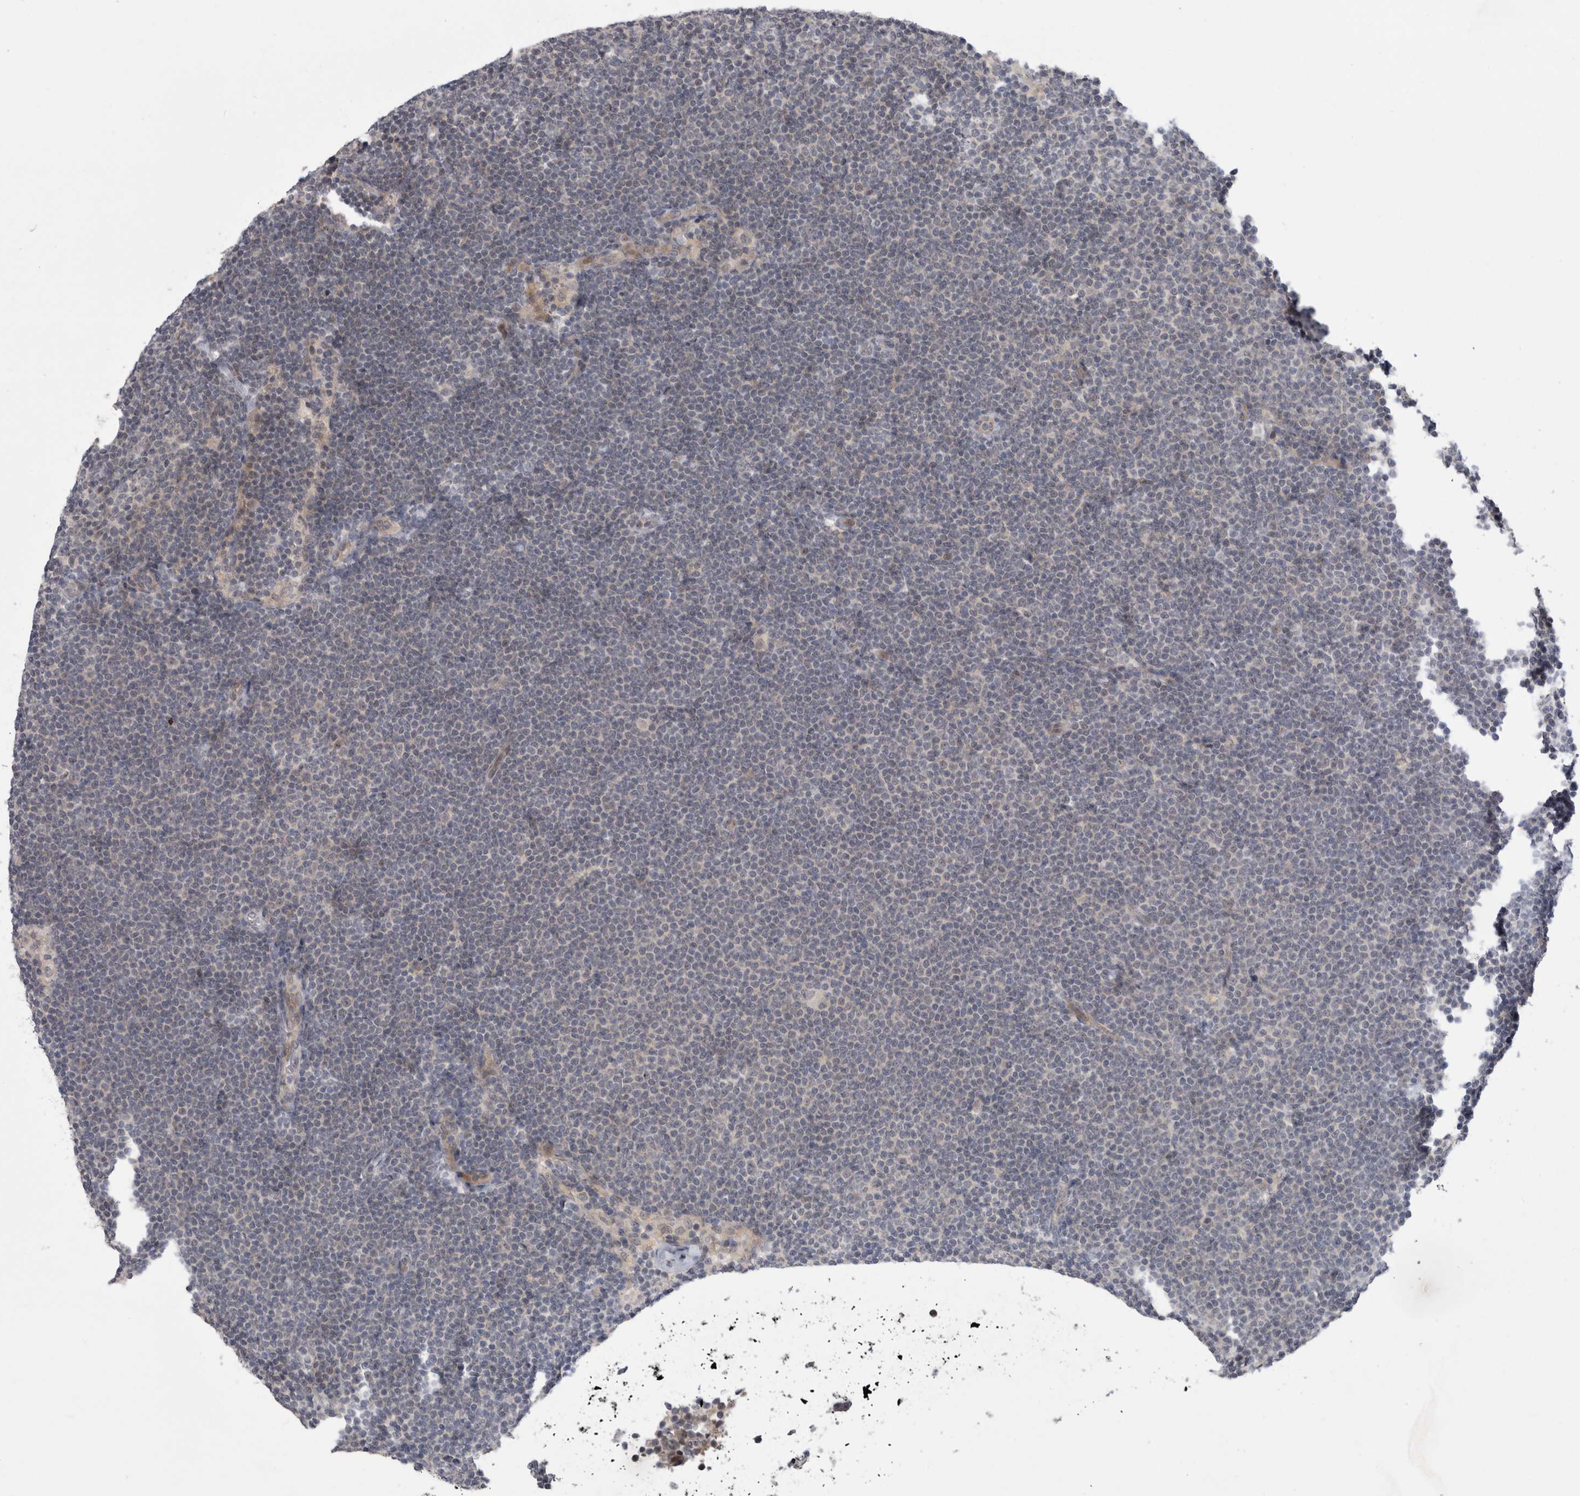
{"staining": {"intensity": "negative", "quantity": "none", "location": "none"}, "tissue": "lymphoma", "cell_type": "Tumor cells", "image_type": "cancer", "snomed": [{"axis": "morphology", "description": "Malignant lymphoma, non-Hodgkin's type, Low grade"}, {"axis": "topography", "description": "Lymph node"}], "caption": "Tumor cells are negative for brown protein staining in low-grade malignant lymphoma, non-Hodgkin's type. Brightfield microscopy of IHC stained with DAB (brown) and hematoxylin (blue), captured at high magnification.", "gene": "MTBP", "patient": {"sex": "female", "age": 53}}